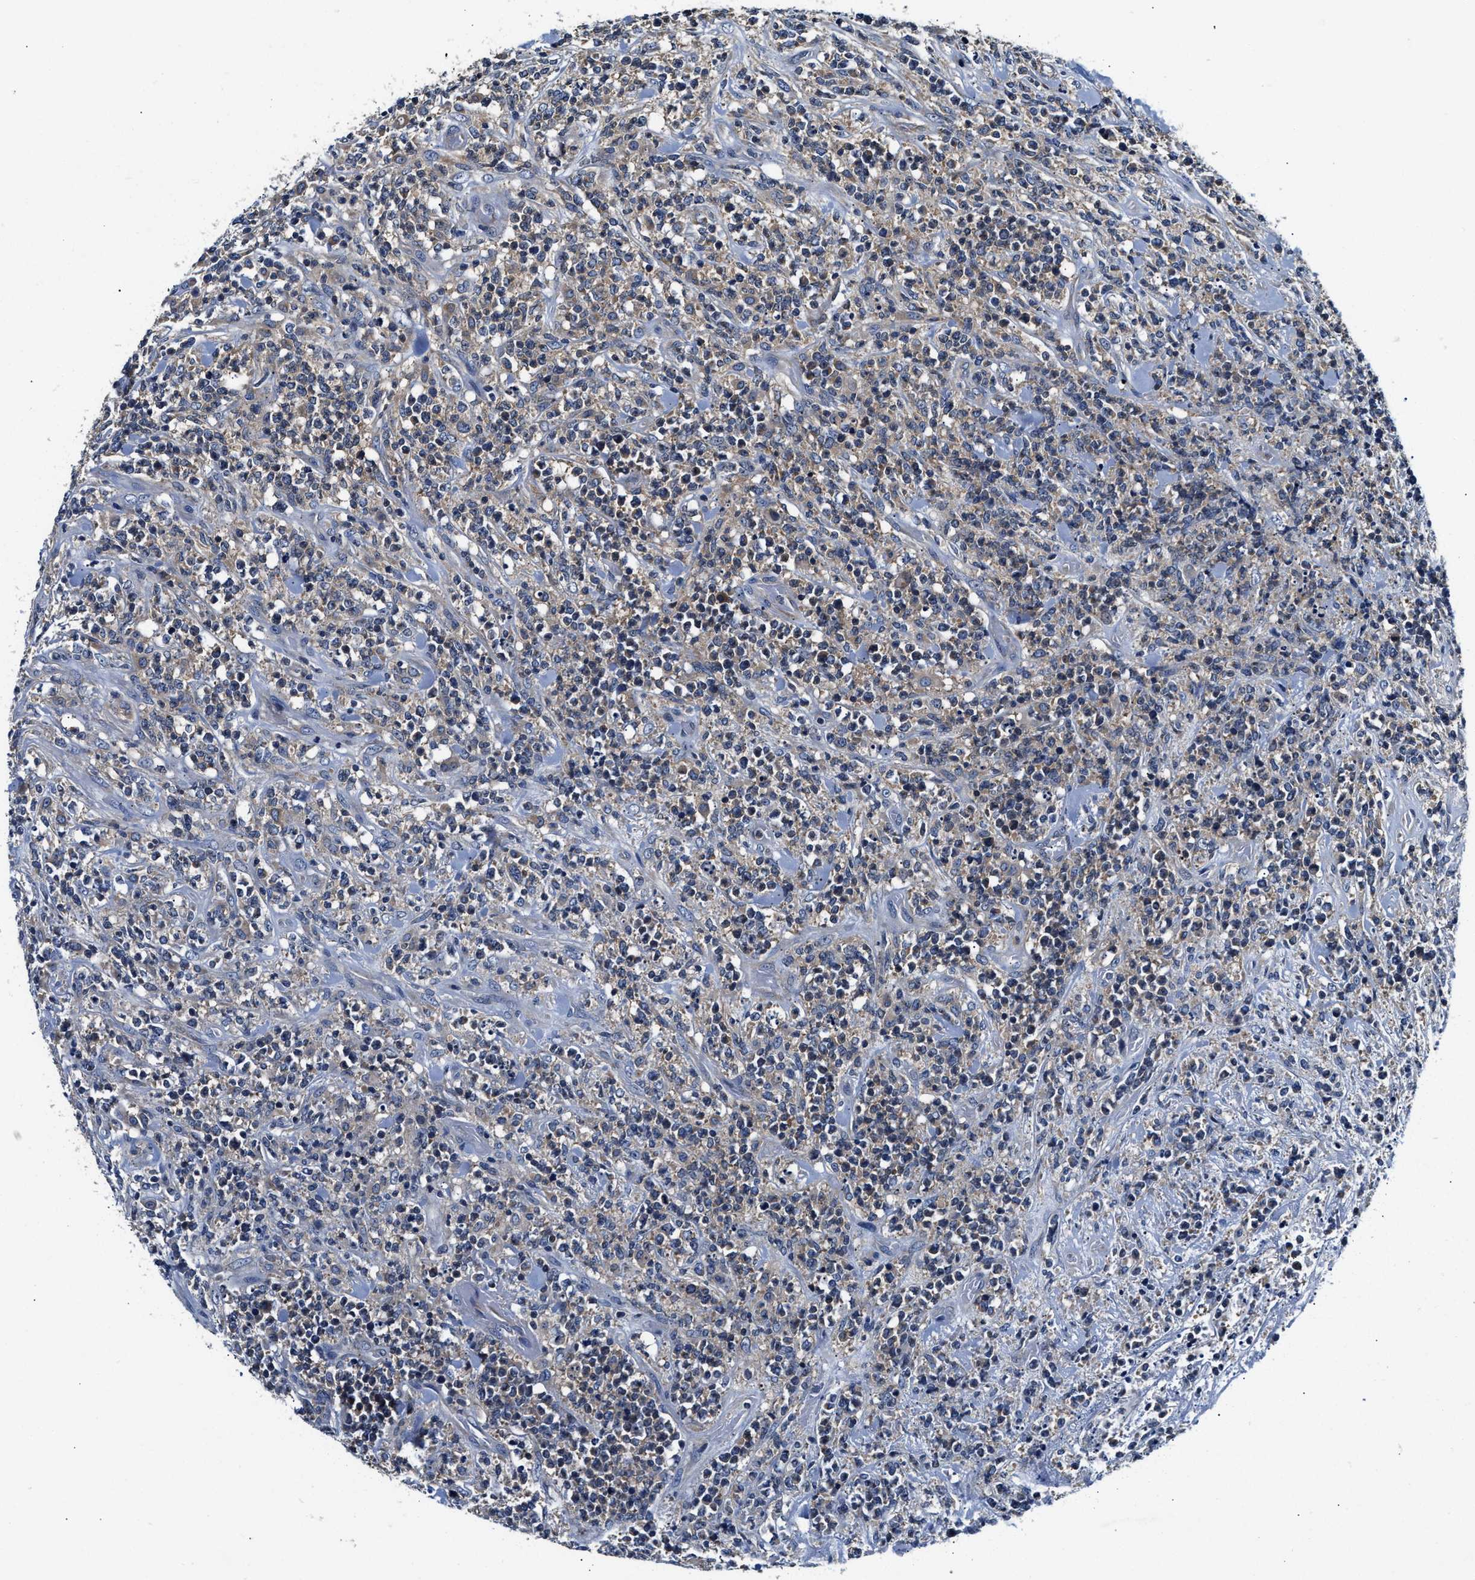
{"staining": {"intensity": "weak", "quantity": "<25%", "location": "cytoplasmic/membranous"}, "tissue": "lymphoma", "cell_type": "Tumor cells", "image_type": "cancer", "snomed": [{"axis": "morphology", "description": "Malignant lymphoma, non-Hodgkin's type, High grade"}, {"axis": "topography", "description": "Soft tissue"}], "caption": "High power microscopy photomicrograph of an immunohistochemistry micrograph of high-grade malignant lymphoma, non-Hodgkin's type, revealing no significant positivity in tumor cells.", "gene": "FAM185A", "patient": {"sex": "male", "age": 18}}